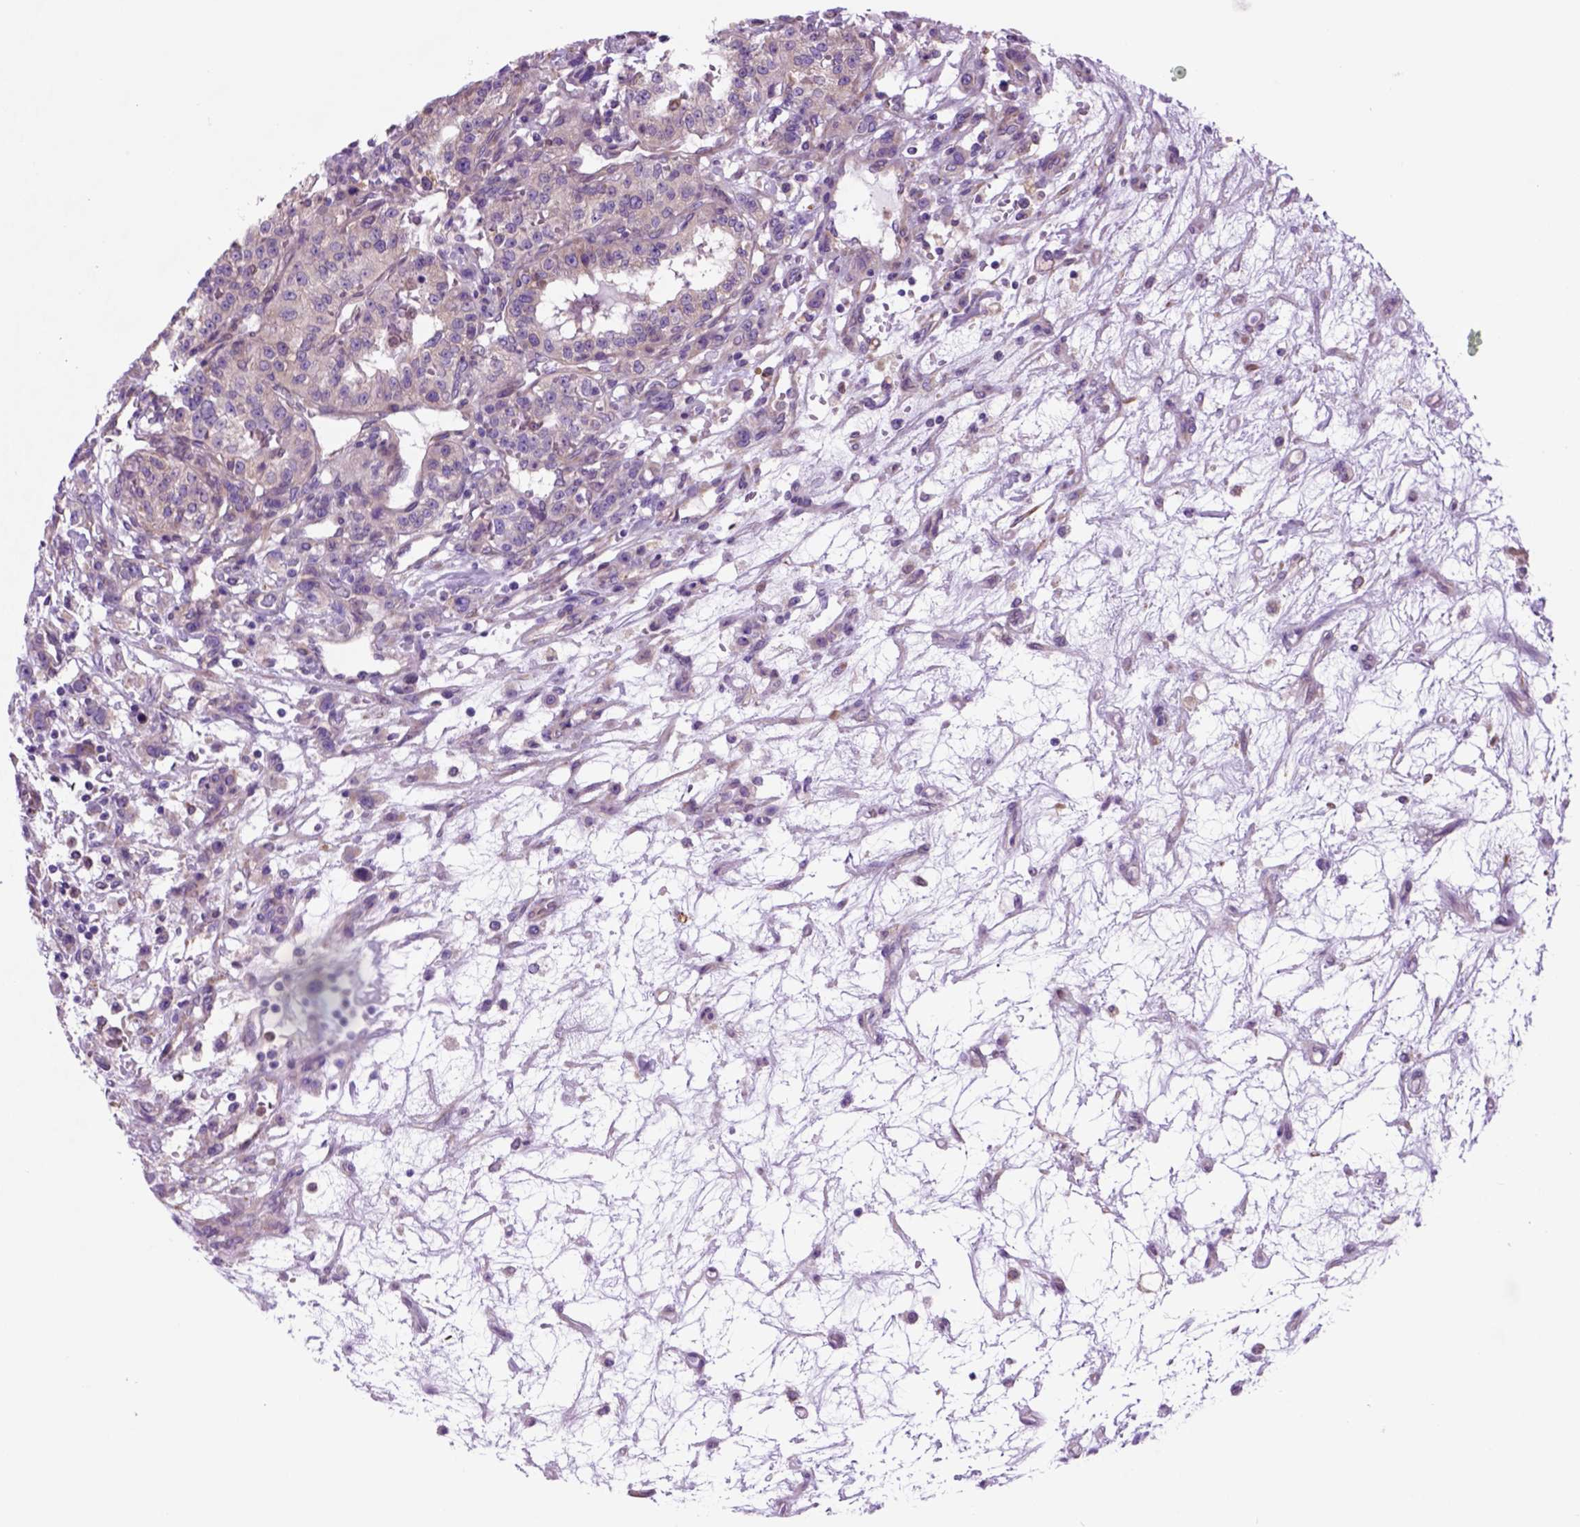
{"staining": {"intensity": "negative", "quantity": "none", "location": "none"}, "tissue": "renal cancer", "cell_type": "Tumor cells", "image_type": "cancer", "snomed": [{"axis": "morphology", "description": "Adenocarcinoma, NOS"}, {"axis": "topography", "description": "Kidney"}], "caption": "Immunohistochemical staining of adenocarcinoma (renal) reveals no significant positivity in tumor cells.", "gene": "PIAS3", "patient": {"sex": "female", "age": 63}}